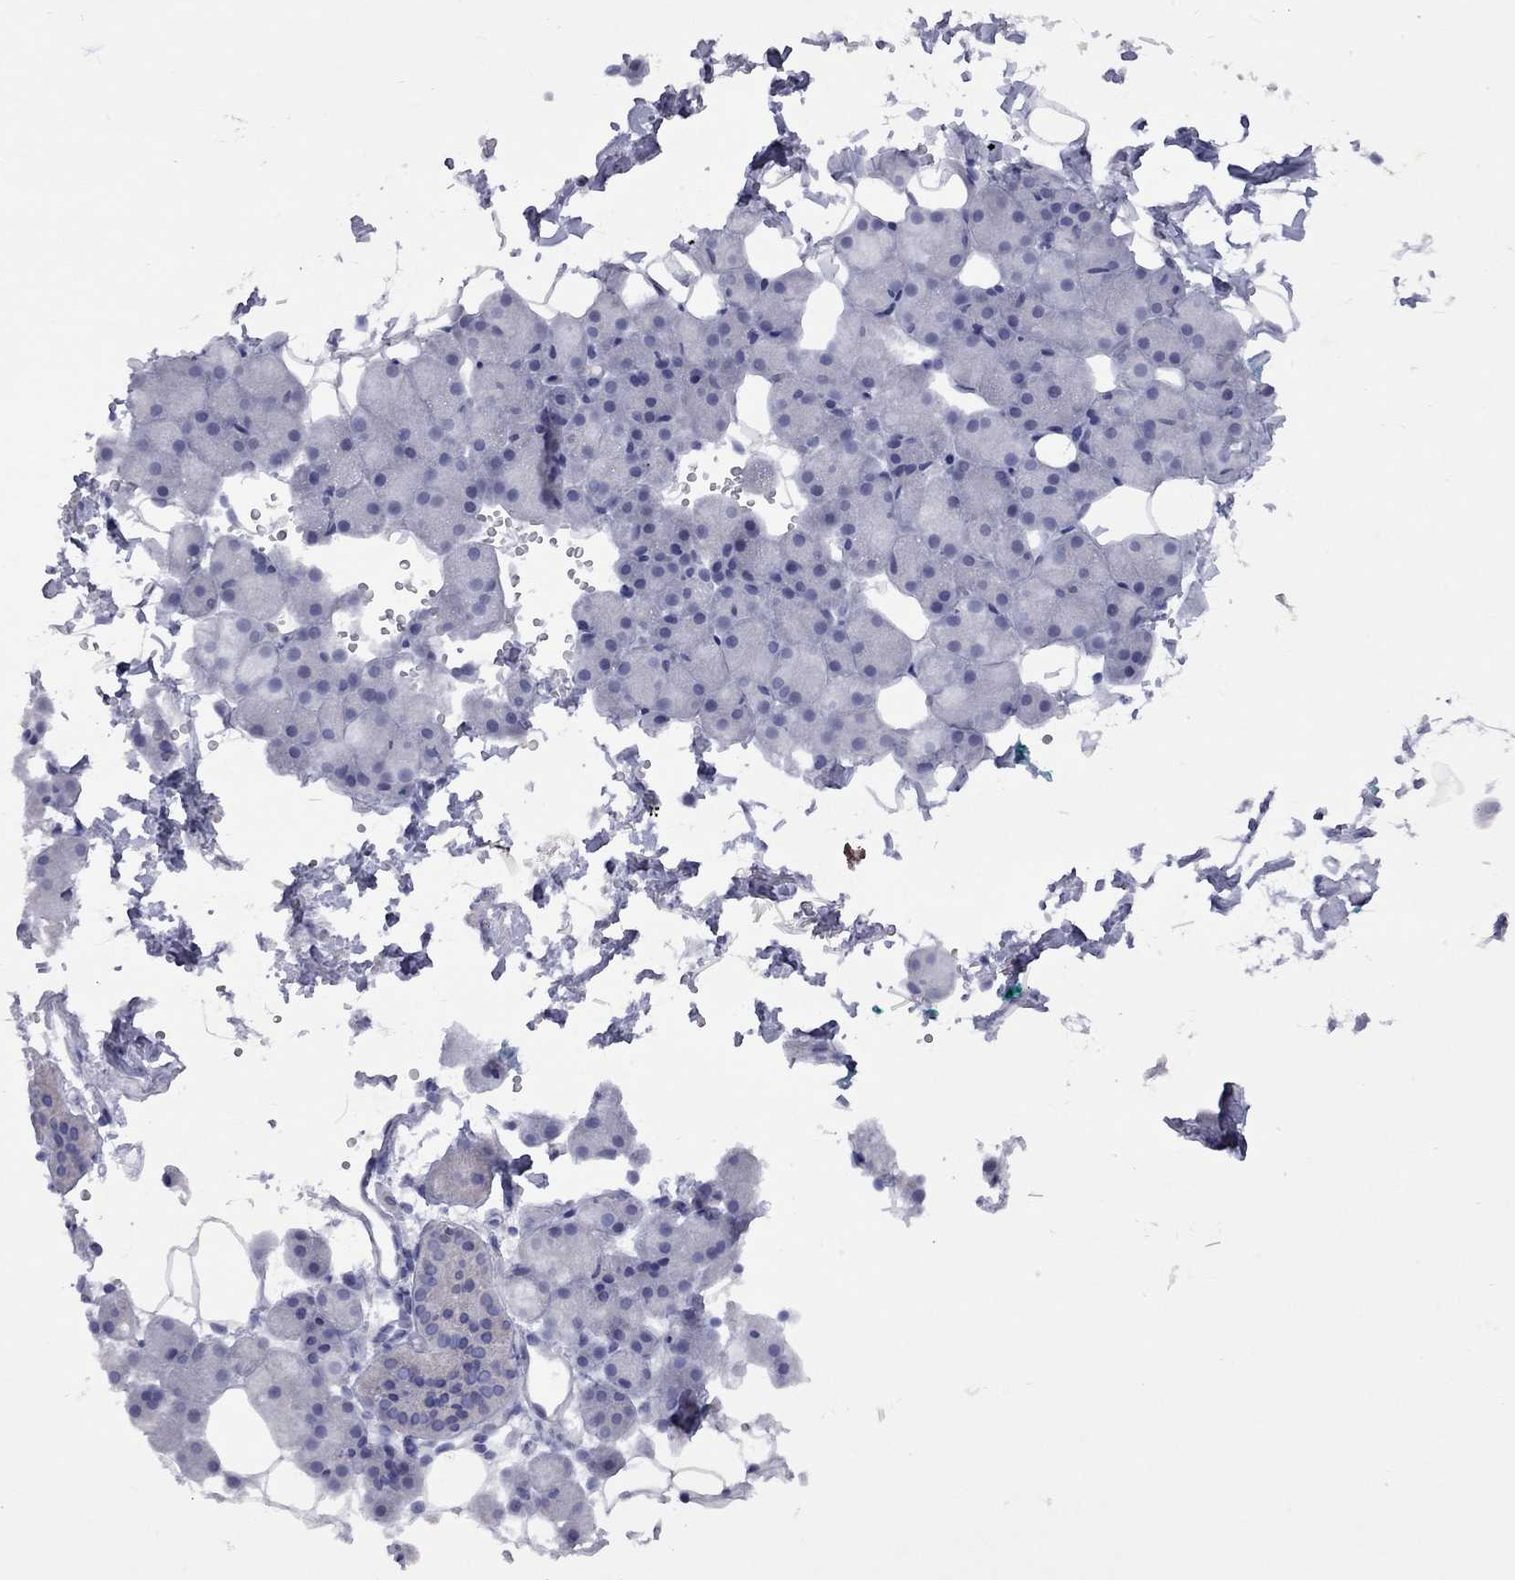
{"staining": {"intensity": "negative", "quantity": "none", "location": "none"}, "tissue": "salivary gland", "cell_type": "Glandular cells", "image_type": "normal", "snomed": [{"axis": "morphology", "description": "Normal tissue, NOS"}, {"axis": "topography", "description": "Salivary gland"}], "caption": "High power microscopy photomicrograph of an immunohistochemistry (IHC) image of unremarkable salivary gland, revealing no significant positivity in glandular cells.", "gene": "CTNNBIP1", "patient": {"sex": "male", "age": 38}}